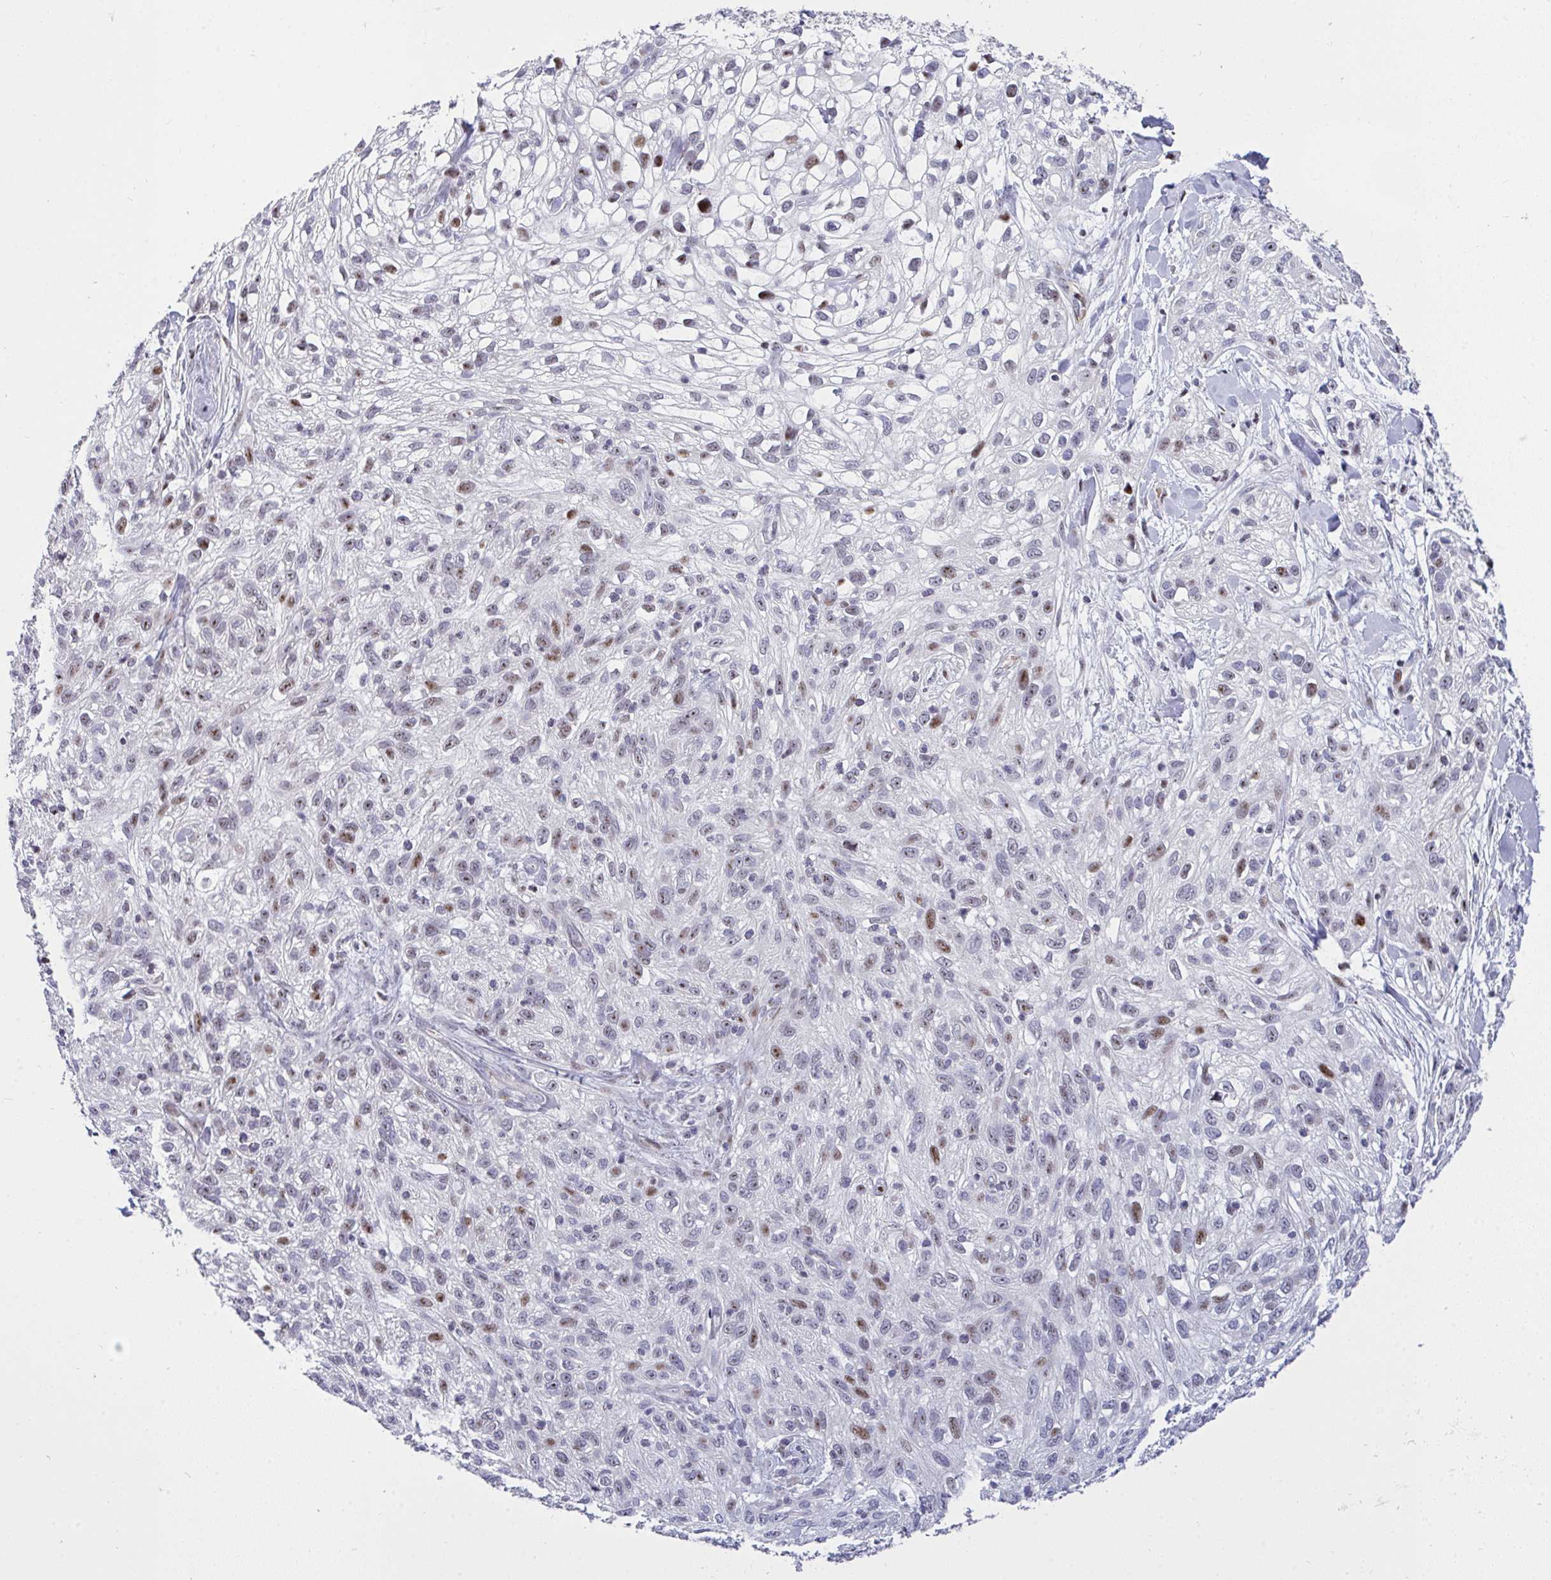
{"staining": {"intensity": "moderate", "quantity": "<25%", "location": "nuclear"}, "tissue": "skin cancer", "cell_type": "Tumor cells", "image_type": "cancer", "snomed": [{"axis": "morphology", "description": "Squamous cell carcinoma, NOS"}, {"axis": "topography", "description": "Skin"}], "caption": "Immunohistochemistry (DAB) staining of skin cancer exhibits moderate nuclear protein staining in approximately <25% of tumor cells. Nuclei are stained in blue.", "gene": "PLPPR3", "patient": {"sex": "male", "age": 82}}